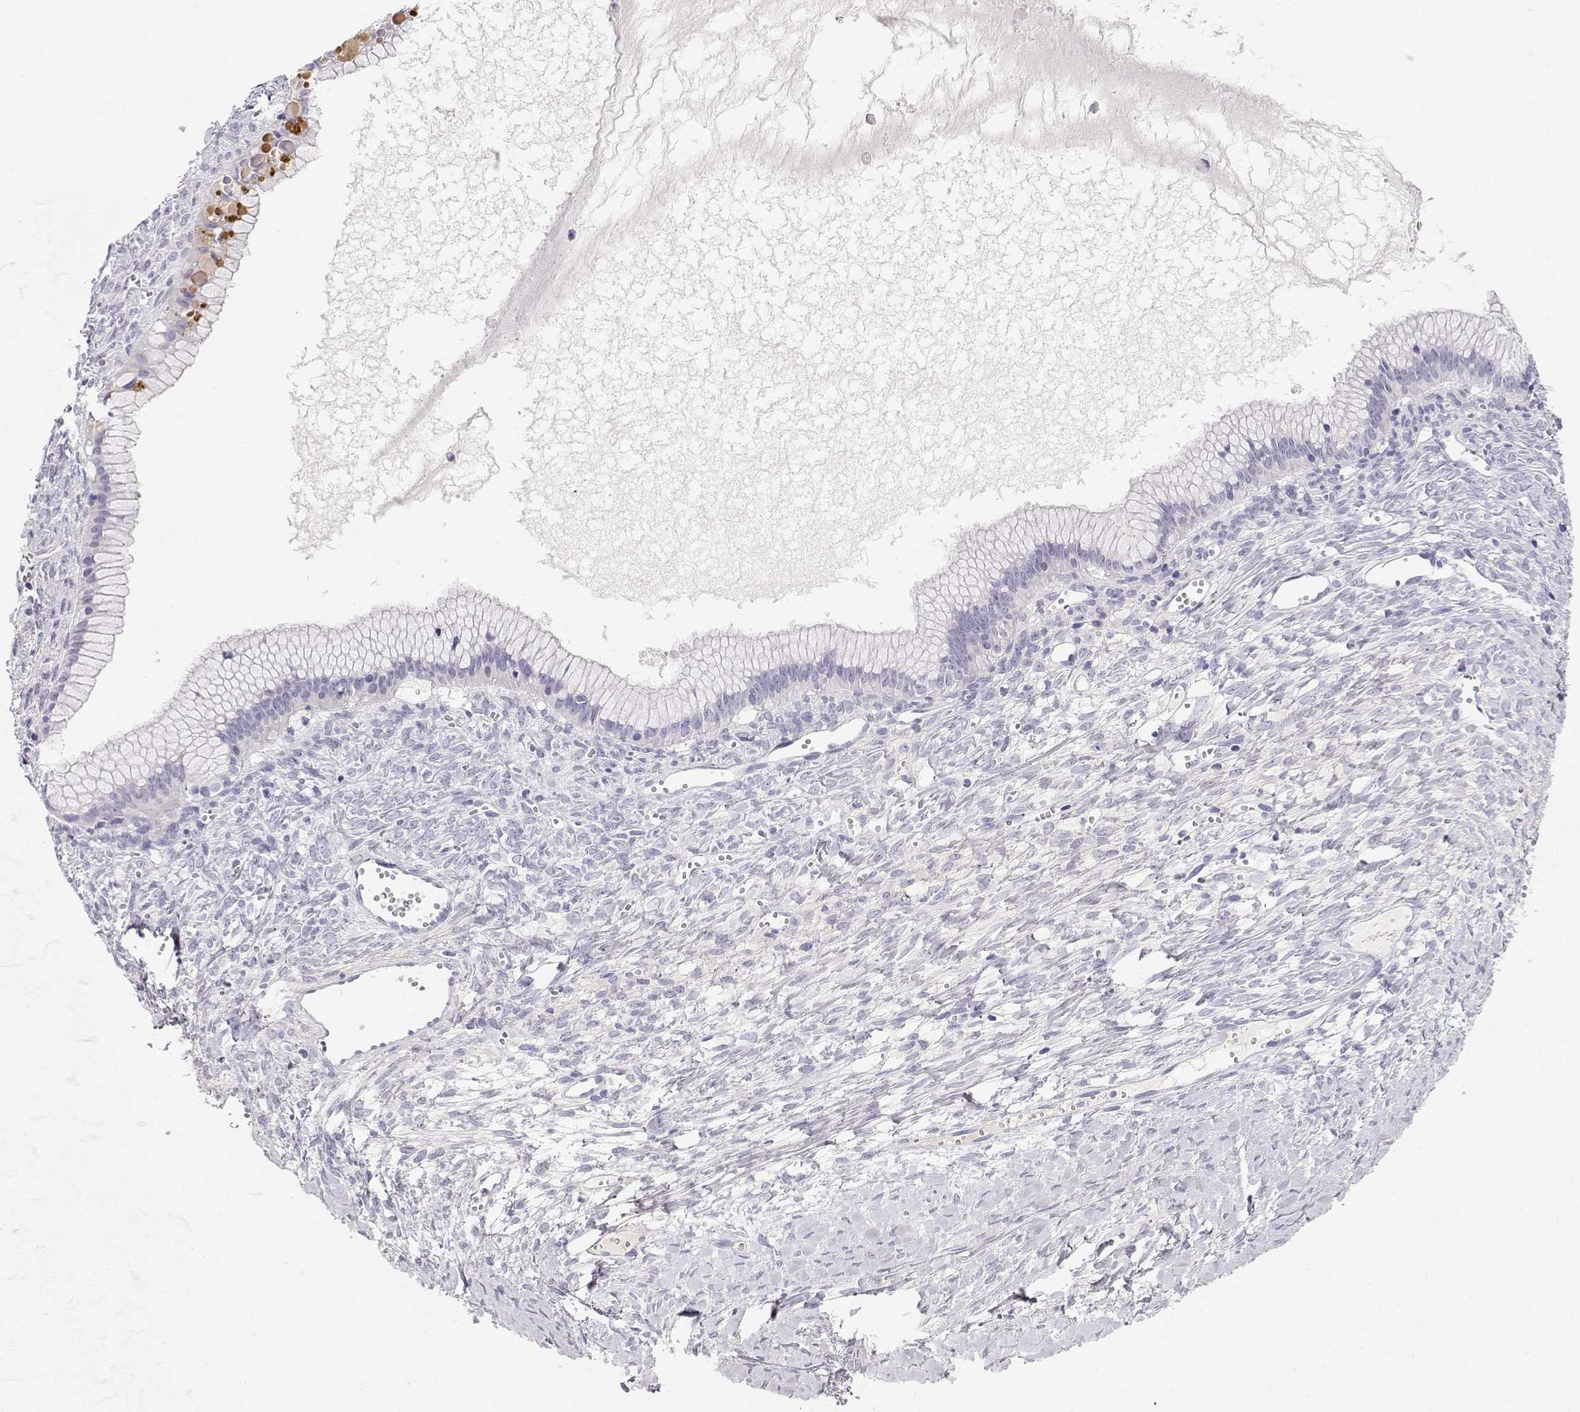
{"staining": {"intensity": "negative", "quantity": "none", "location": "none"}, "tissue": "ovarian cancer", "cell_type": "Tumor cells", "image_type": "cancer", "snomed": [{"axis": "morphology", "description": "Cystadenocarcinoma, mucinous, NOS"}, {"axis": "topography", "description": "Ovary"}], "caption": "This micrograph is of mucinous cystadenocarcinoma (ovarian) stained with immunohistochemistry to label a protein in brown with the nuclei are counter-stained blue. There is no expression in tumor cells.", "gene": "CDHR1", "patient": {"sex": "female", "age": 41}}